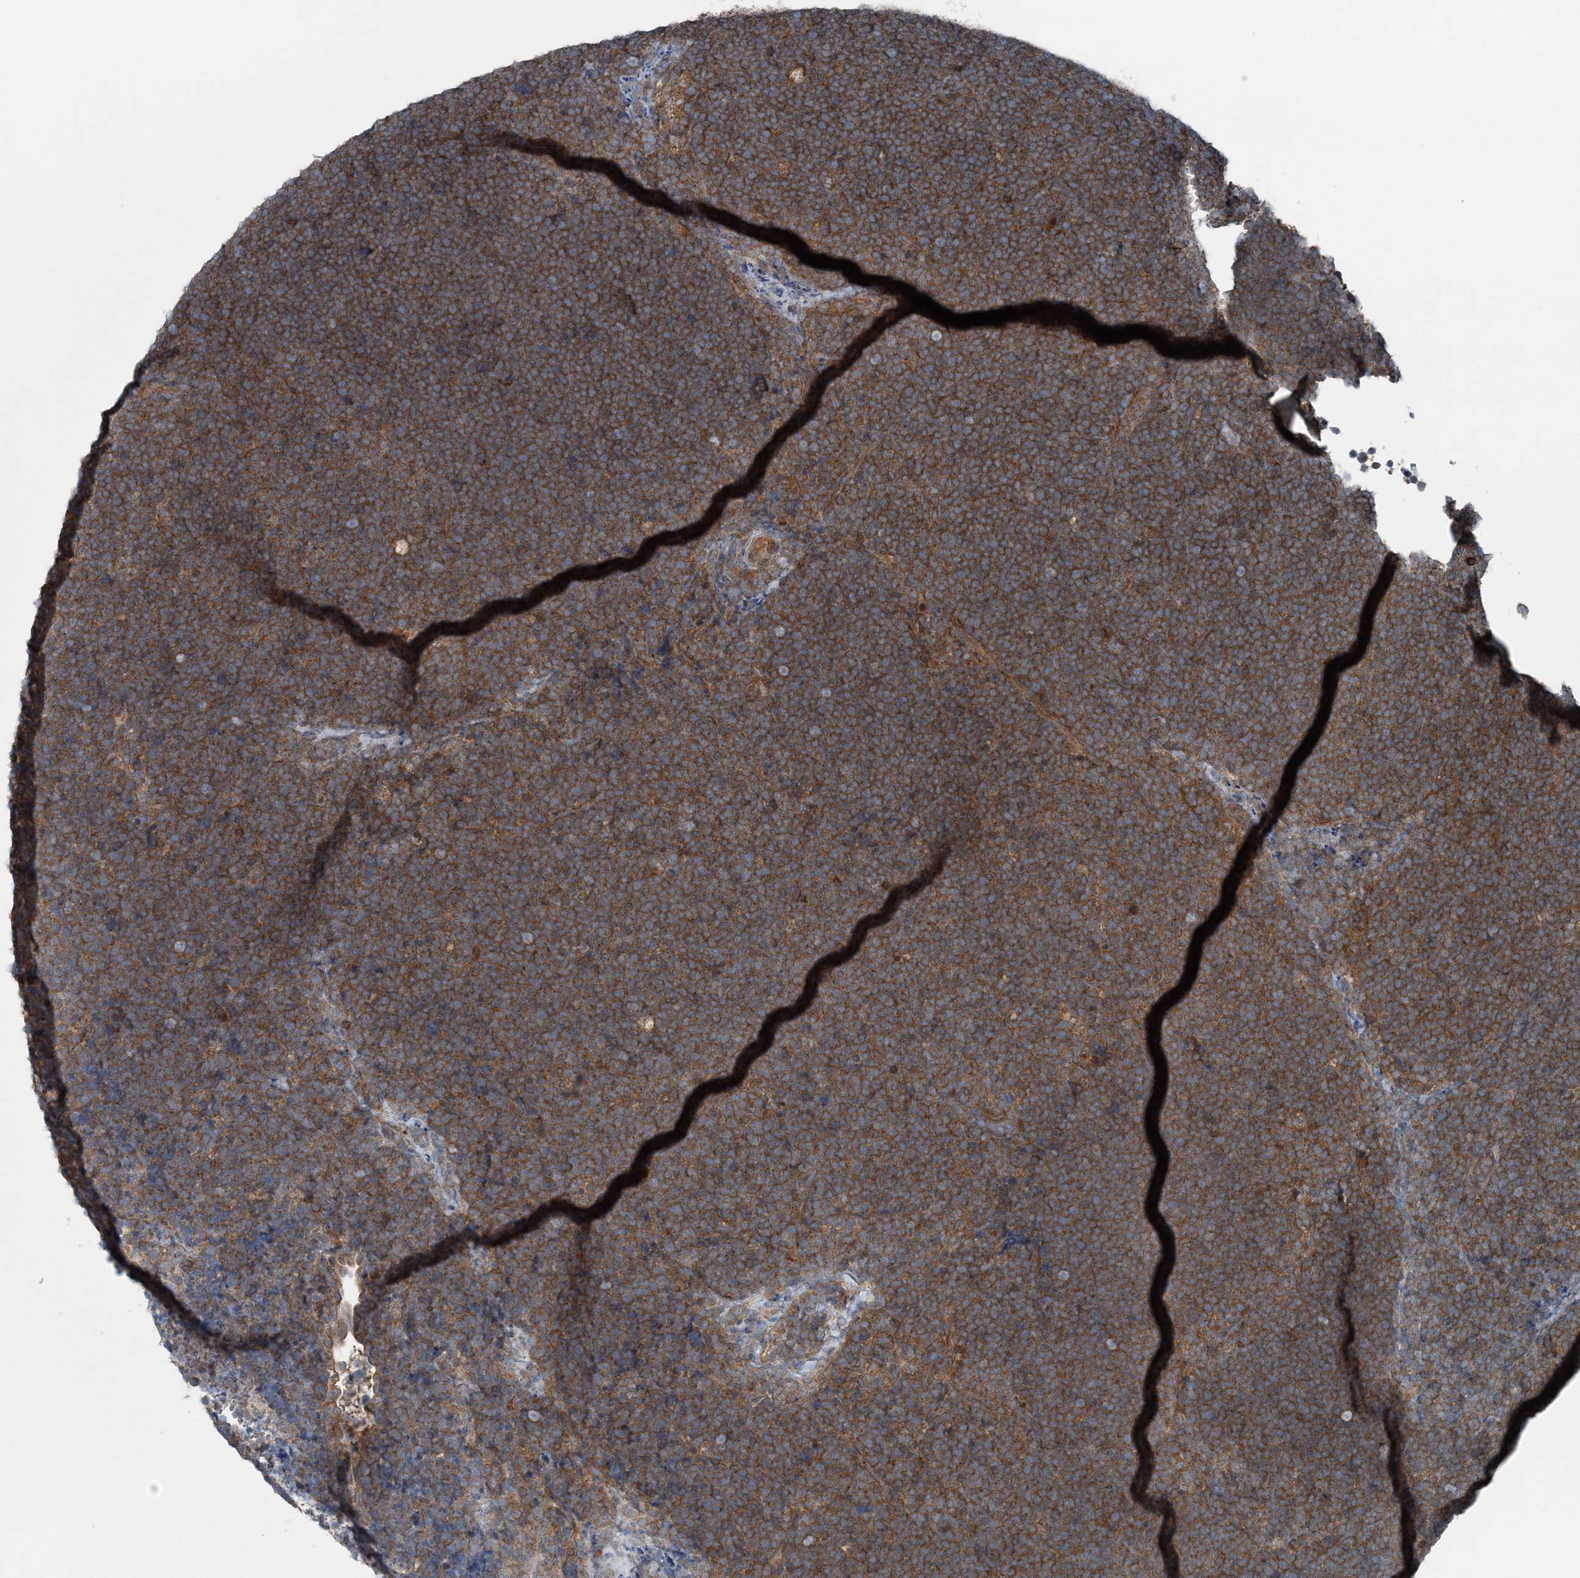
{"staining": {"intensity": "strong", "quantity": ">75%", "location": "cytoplasmic/membranous"}, "tissue": "lymphoma", "cell_type": "Tumor cells", "image_type": "cancer", "snomed": [{"axis": "morphology", "description": "Malignant lymphoma, non-Hodgkin's type, High grade"}, {"axis": "topography", "description": "Lymph node"}], "caption": "Approximately >75% of tumor cells in high-grade malignant lymphoma, non-Hodgkin's type reveal strong cytoplasmic/membranous protein expression as visualized by brown immunohistochemical staining.", "gene": "ASNSD1", "patient": {"sex": "male", "age": 13}}